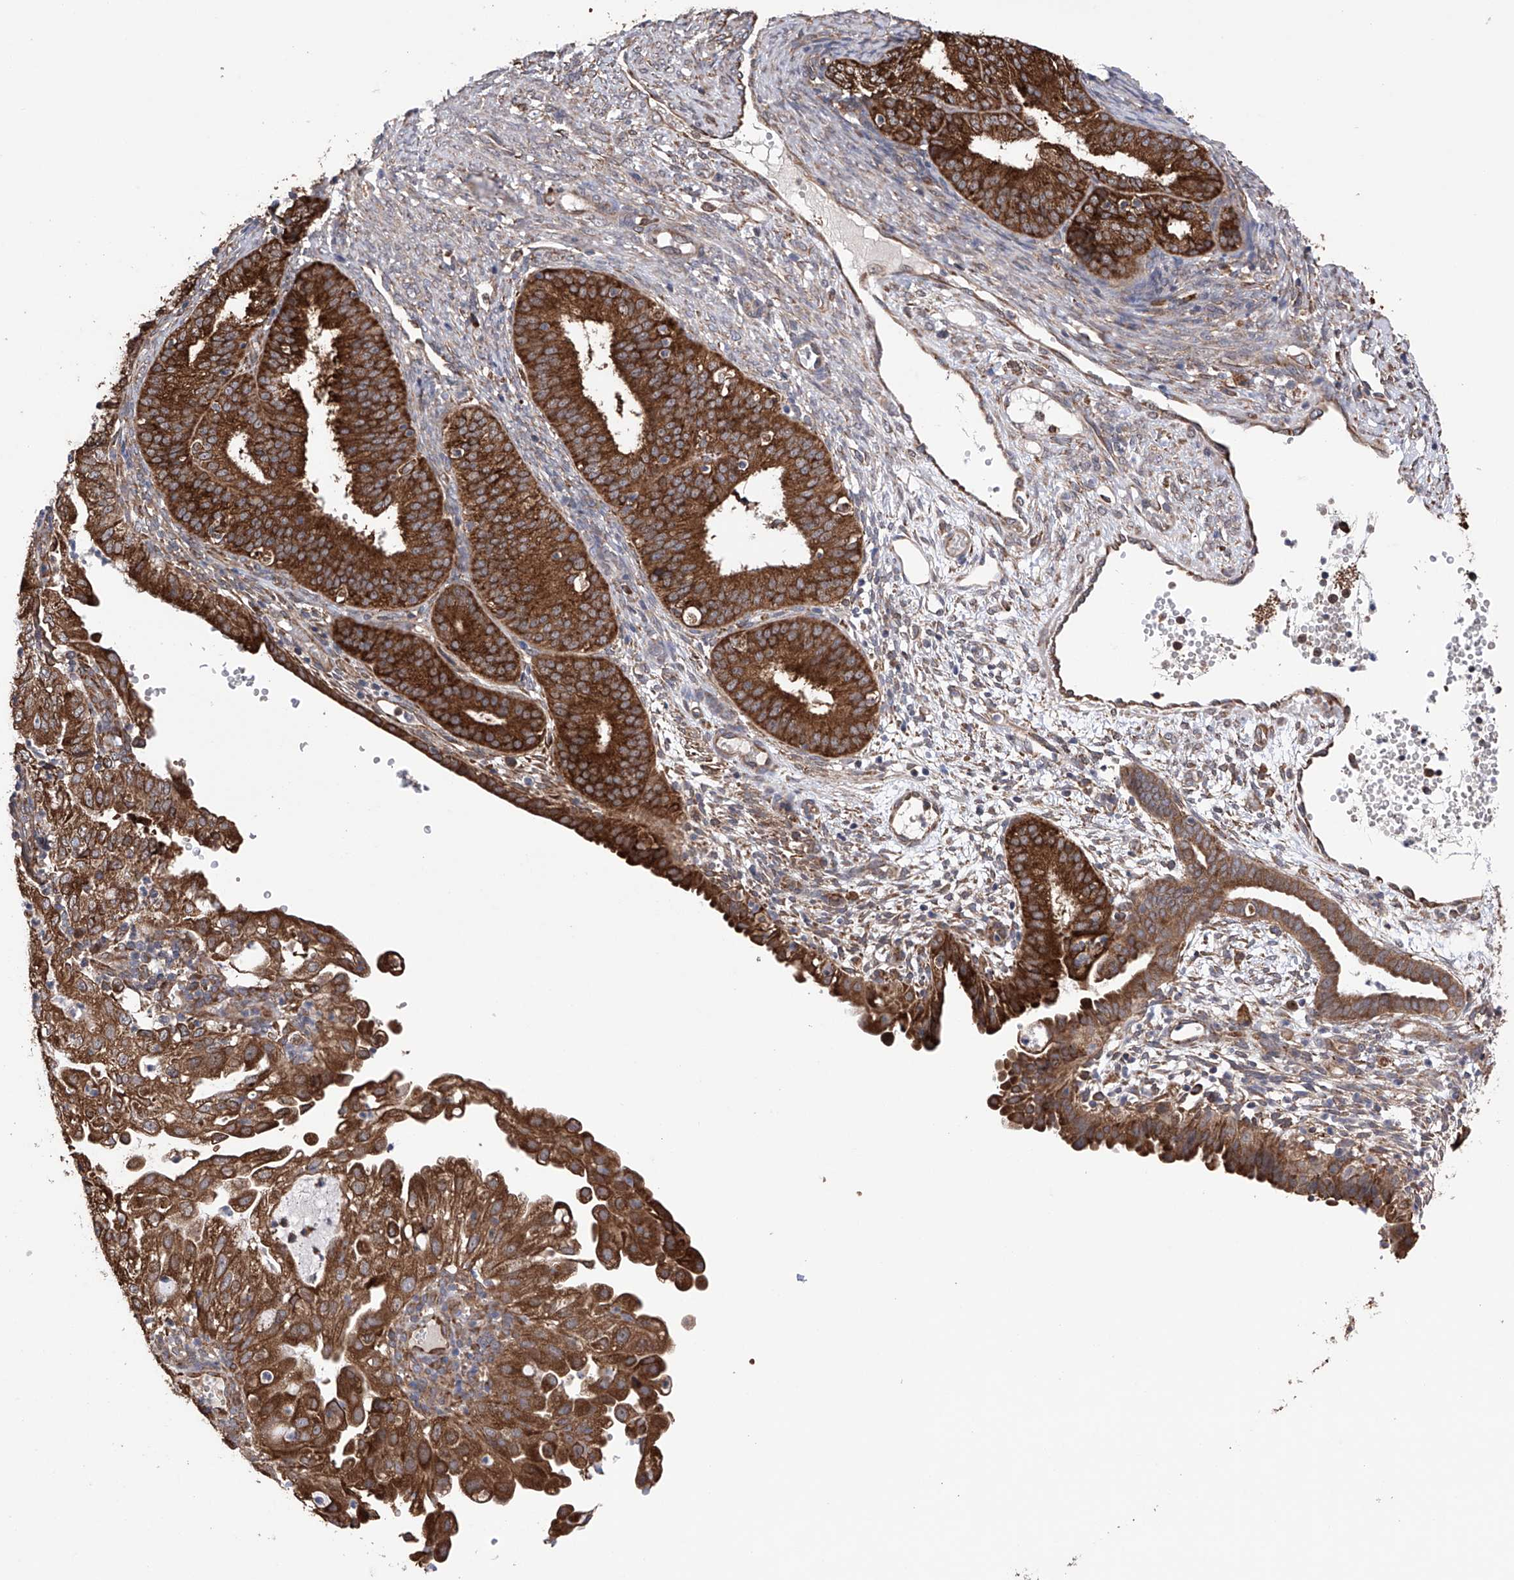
{"staining": {"intensity": "strong", "quantity": ">75%", "location": "cytoplasmic/membranous"}, "tissue": "endometrial cancer", "cell_type": "Tumor cells", "image_type": "cancer", "snomed": [{"axis": "morphology", "description": "Adenocarcinoma, NOS"}, {"axis": "topography", "description": "Endometrium"}], "caption": "A brown stain shows strong cytoplasmic/membranous positivity of a protein in human endometrial adenocarcinoma tumor cells.", "gene": "DNAH8", "patient": {"sex": "female", "age": 51}}